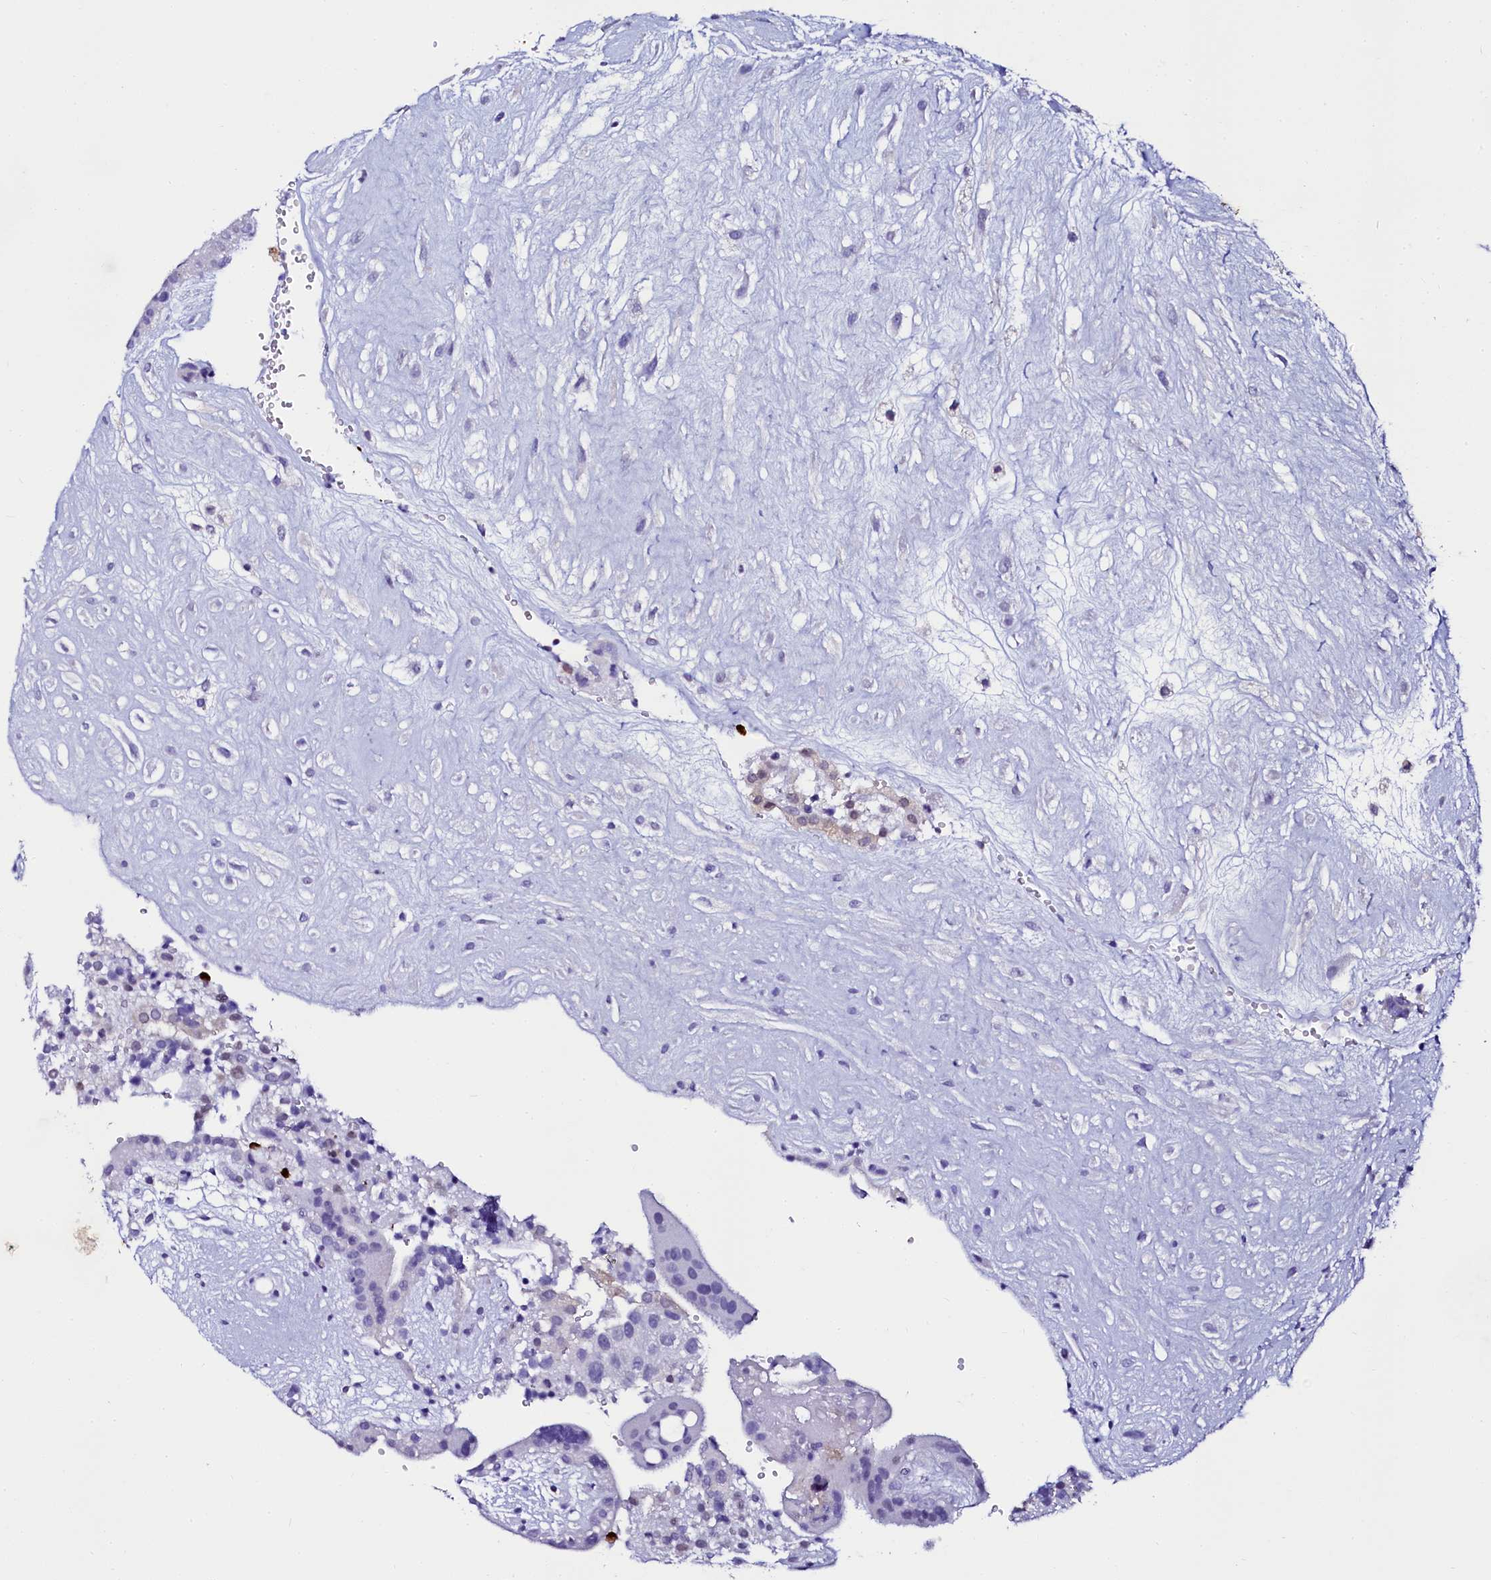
{"staining": {"intensity": "negative", "quantity": "none", "location": "none"}, "tissue": "placenta", "cell_type": "Decidual cells", "image_type": "normal", "snomed": [{"axis": "morphology", "description": "Normal tissue, NOS"}, {"axis": "topography", "description": "Placenta"}], "caption": "There is no significant expression in decidual cells of placenta.", "gene": "SORD", "patient": {"sex": "female", "age": 18}}